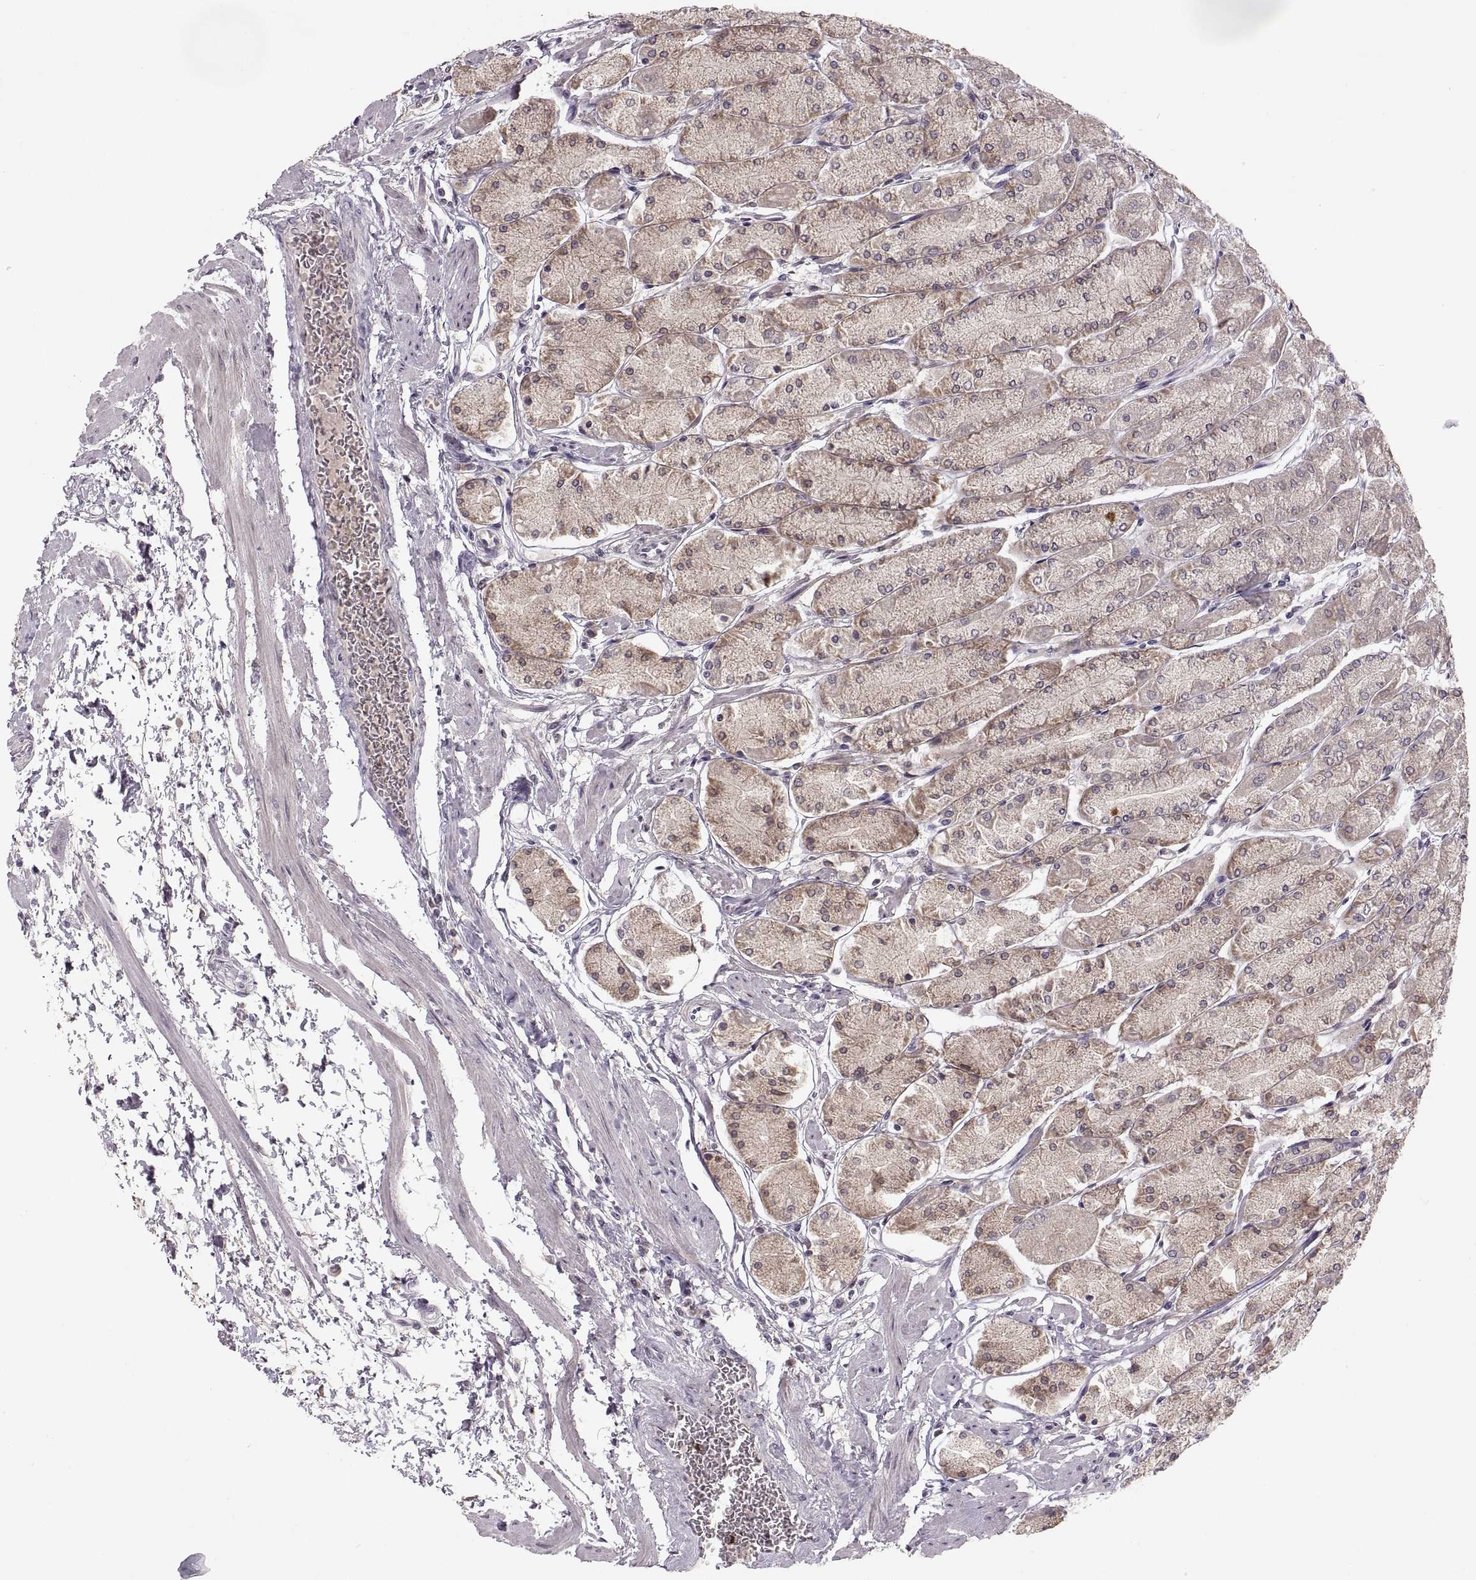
{"staining": {"intensity": "moderate", "quantity": "25%-75%", "location": "cytoplasmic/membranous"}, "tissue": "stomach", "cell_type": "Glandular cells", "image_type": "normal", "snomed": [{"axis": "morphology", "description": "Normal tissue, NOS"}, {"axis": "topography", "description": "Stomach, upper"}], "caption": "This is a histology image of IHC staining of unremarkable stomach, which shows moderate expression in the cytoplasmic/membranous of glandular cells.", "gene": "ADH6", "patient": {"sex": "male", "age": 60}}